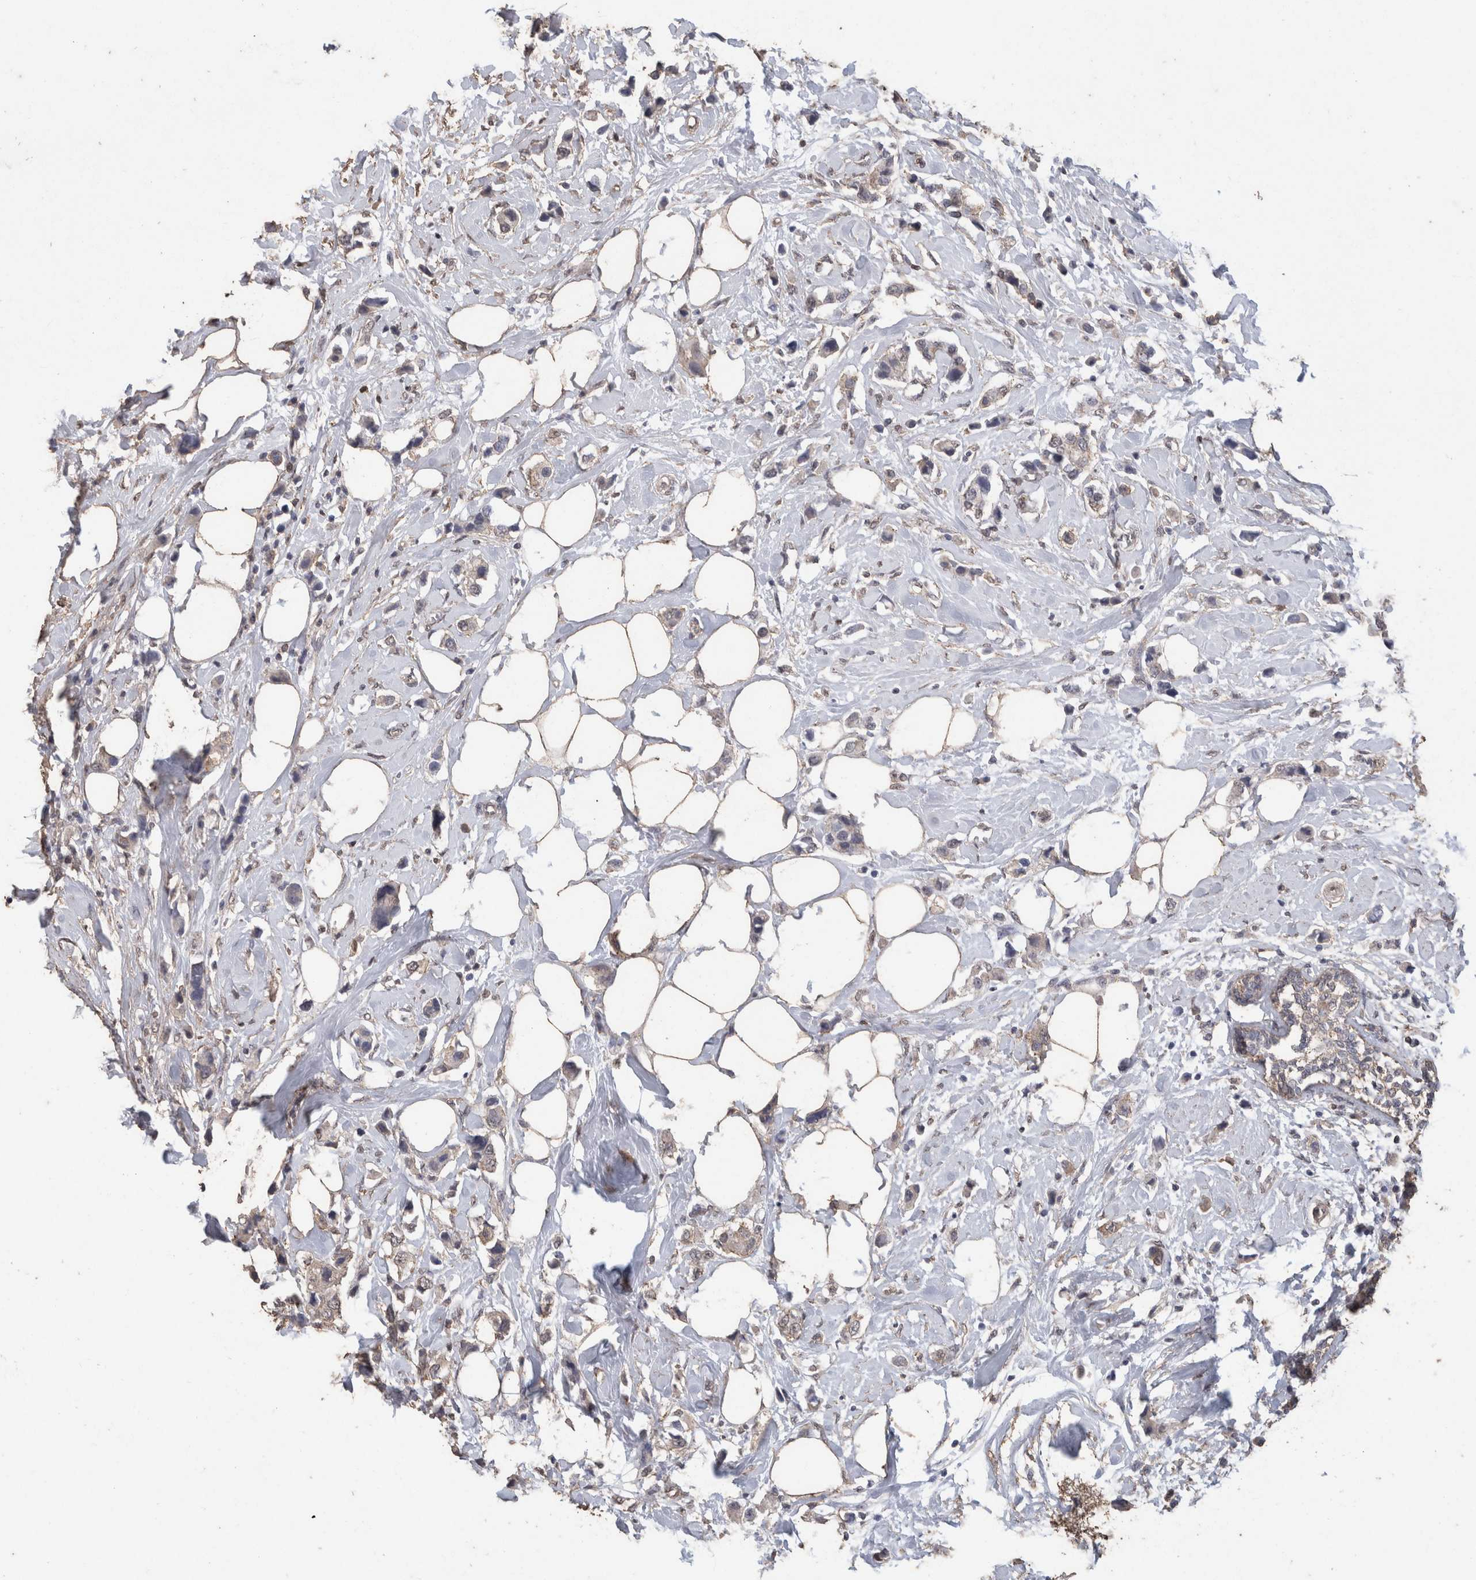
{"staining": {"intensity": "weak", "quantity": "<25%", "location": "cytoplasmic/membranous"}, "tissue": "breast cancer", "cell_type": "Tumor cells", "image_type": "cancer", "snomed": [{"axis": "morphology", "description": "Normal tissue, NOS"}, {"axis": "morphology", "description": "Duct carcinoma"}, {"axis": "topography", "description": "Breast"}], "caption": "The micrograph reveals no staining of tumor cells in breast cancer.", "gene": "CX3CL1", "patient": {"sex": "female", "age": 50}}